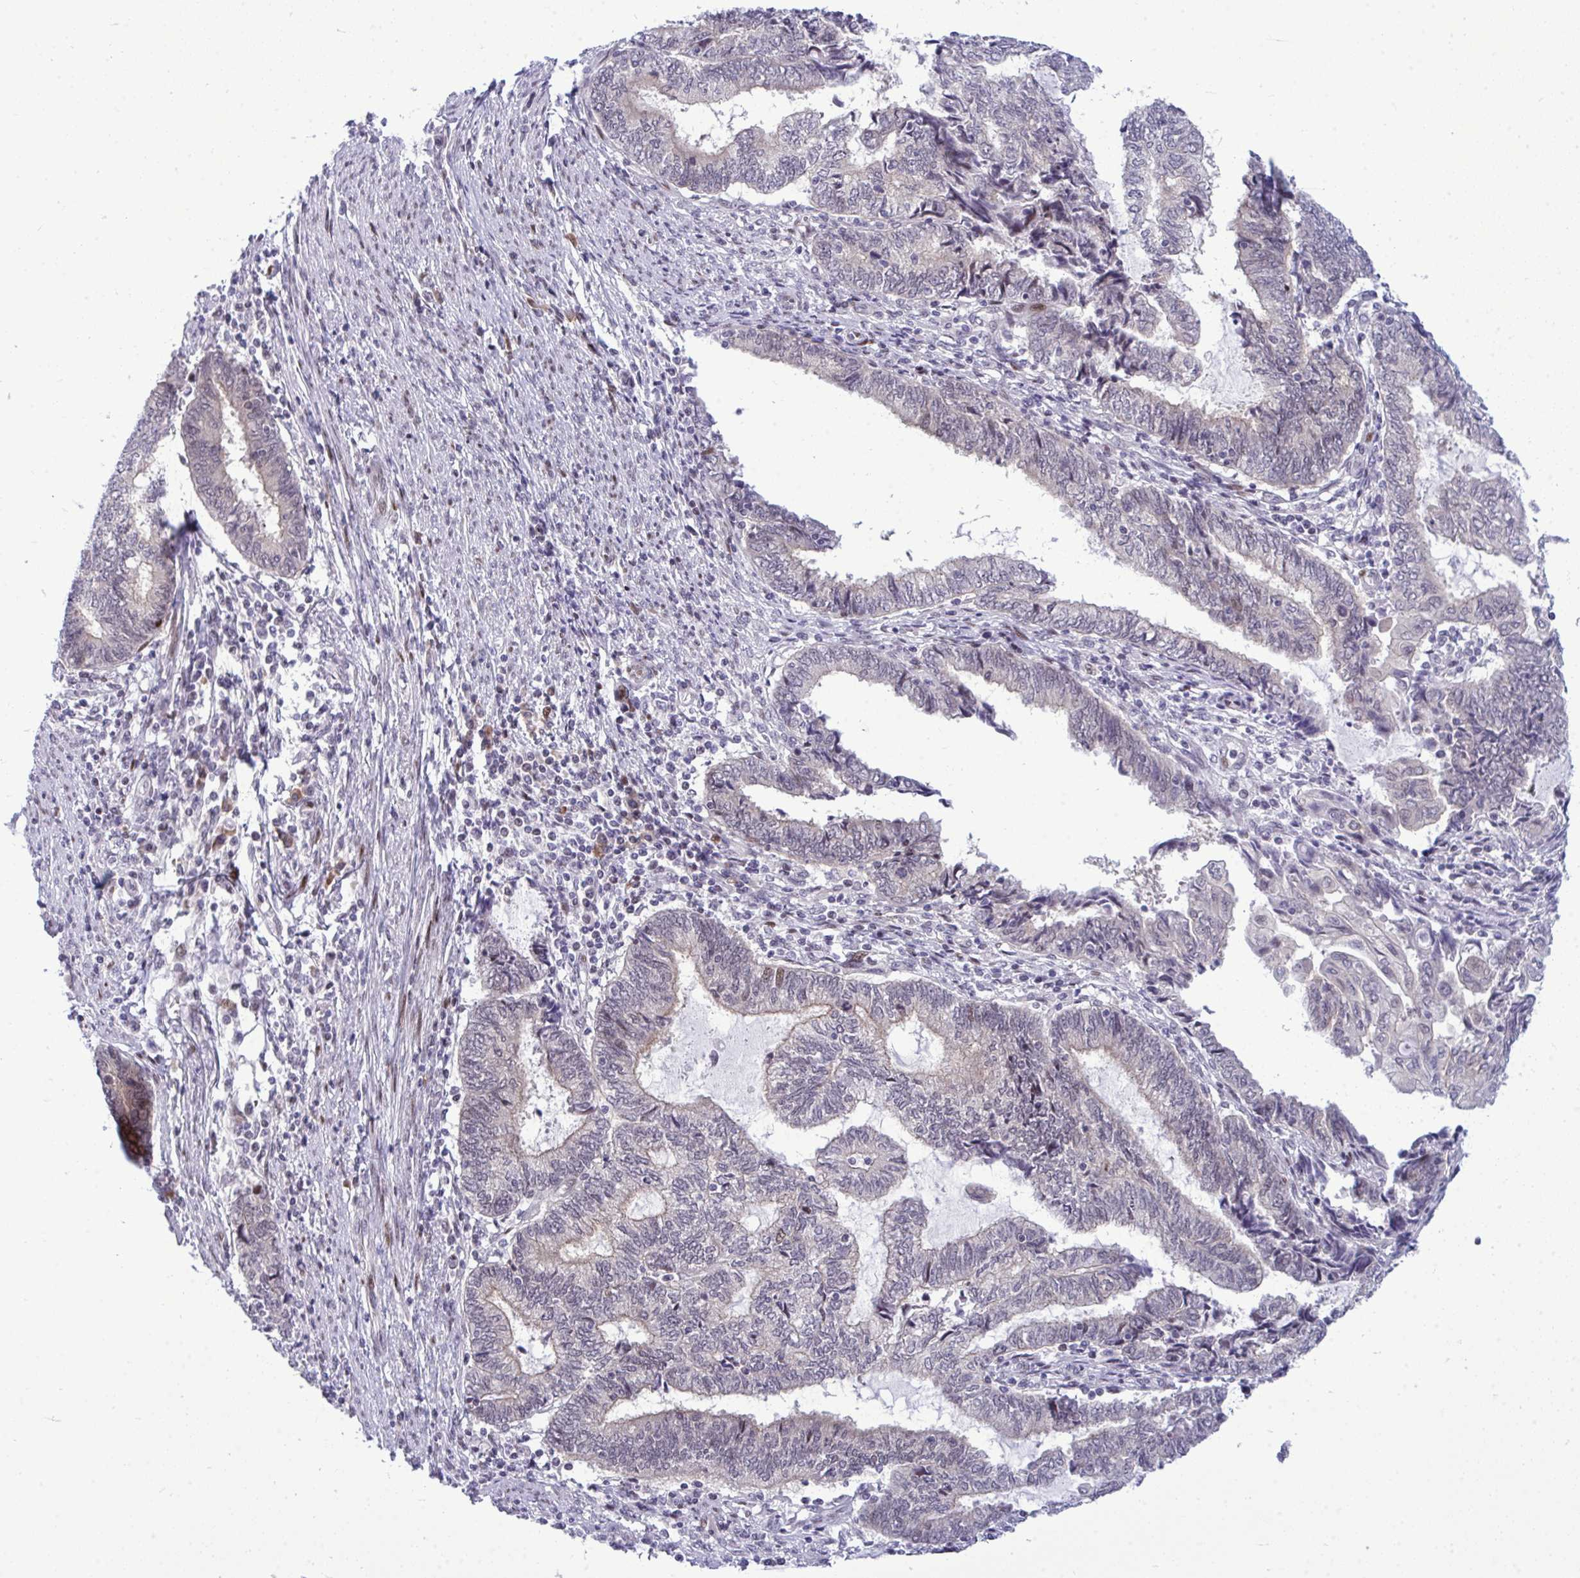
{"staining": {"intensity": "negative", "quantity": "none", "location": "none"}, "tissue": "endometrial cancer", "cell_type": "Tumor cells", "image_type": "cancer", "snomed": [{"axis": "morphology", "description": "Adenocarcinoma, NOS"}, {"axis": "topography", "description": "Uterus"}, {"axis": "topography", "description": "Endometrium"}], "caption": "An IHC image of endometrial cancer is shown. There is no staining in tumor cells of endometrial cancer.", "gene": "TAB1", "patient": {"sex": "female", "age": 70}}